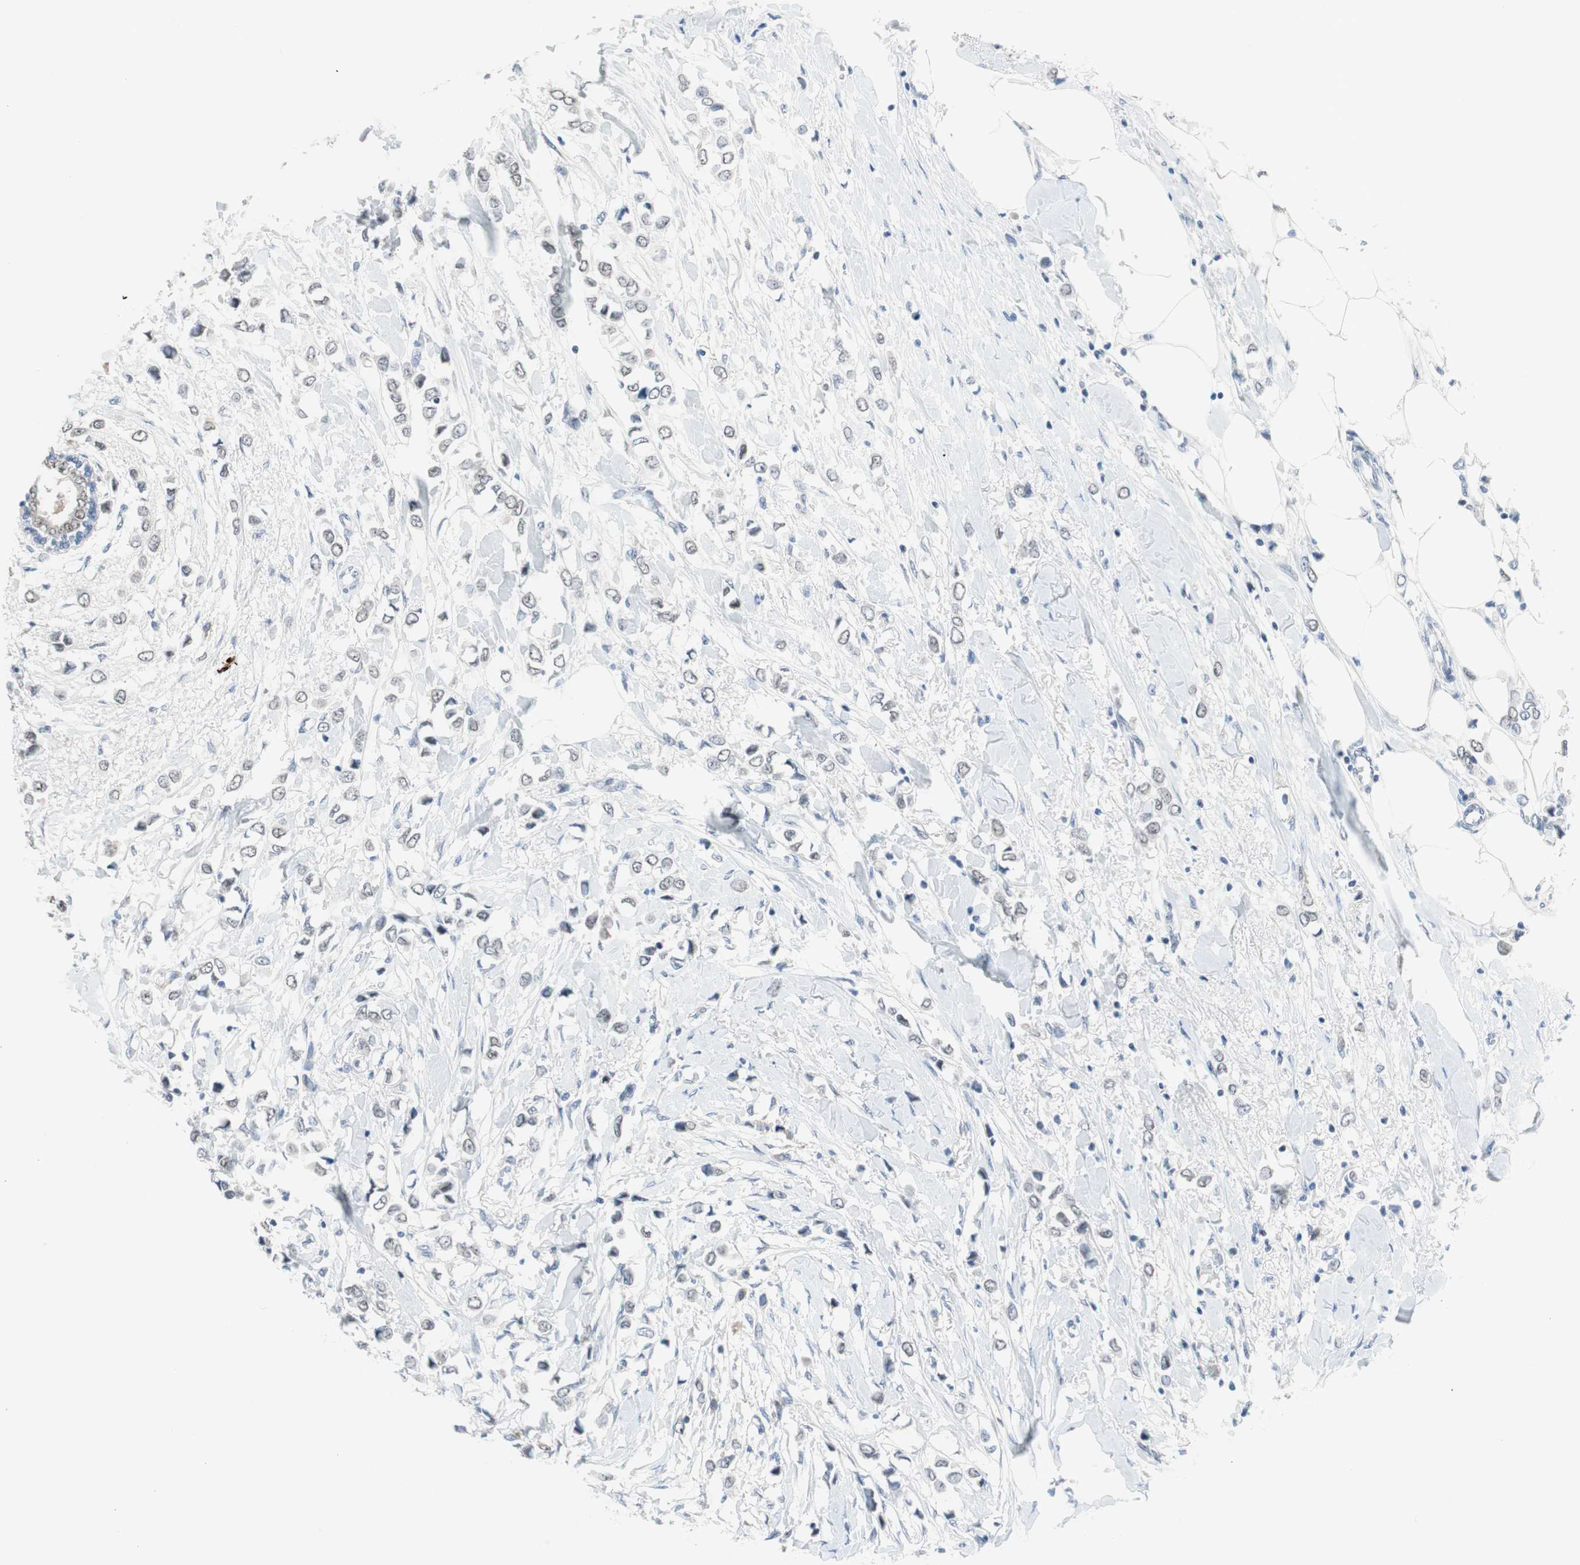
{"staining": {"intensity": "negative", "quantity": "none", "location": "none"}, "tissue": "breast cancer", "cell_type": "Tumor cells", "image_type": "cancer", "snomed": [{"axis": "morphology", "description": "Lobular carcinoma"}, {"axis": "topography", "description": "Breast"}], "caption": "Immunohistochemical staining of human breast lobular carcinoma shows no significant staining in tumor cells.", "gene": "GRHL1", "patient": {"sex": "female", "age": 51}}